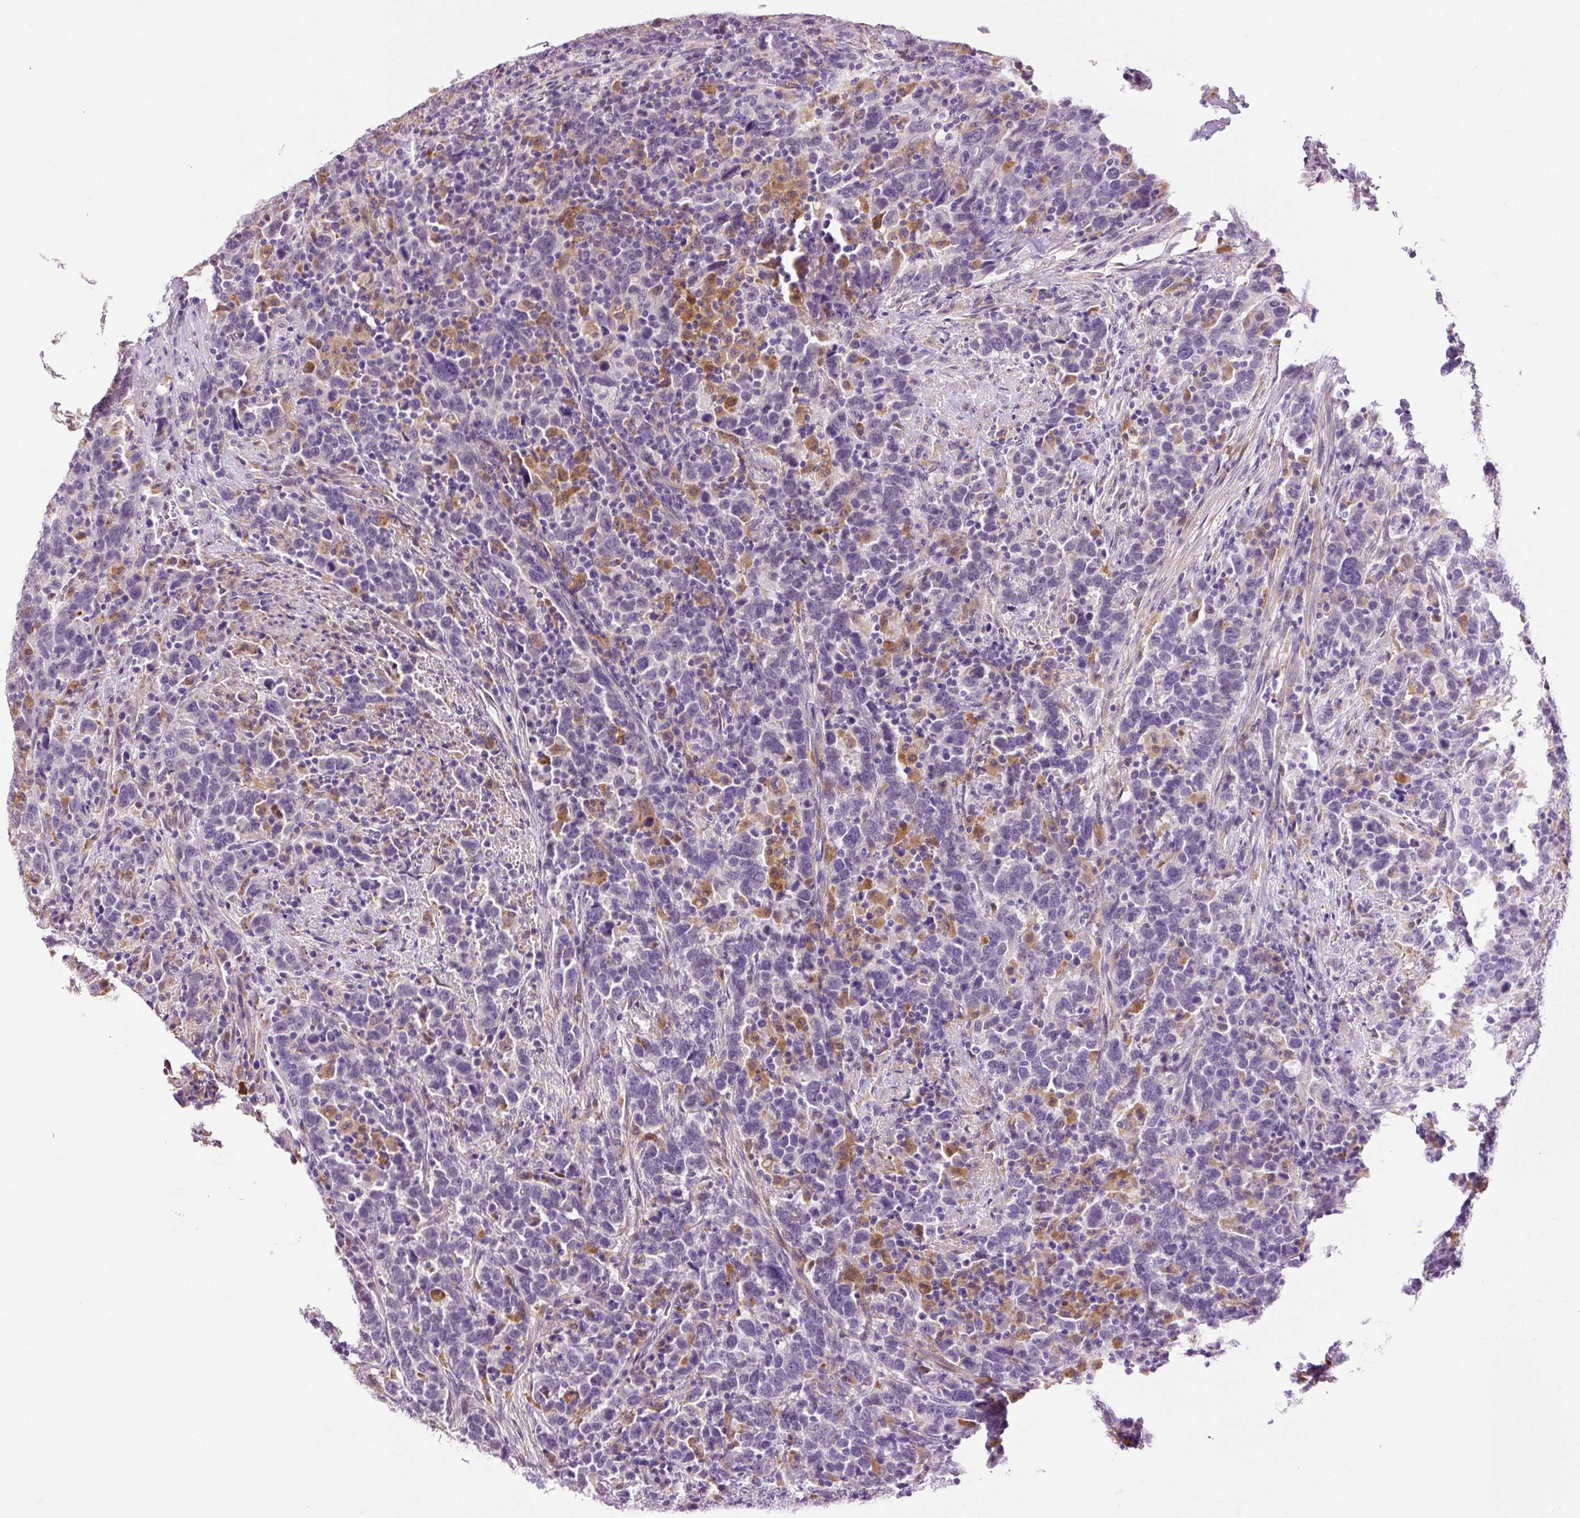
{"staining": {"intensity": "negative", "quantity": "none", "location": "none"}, "tissue": "urothelial cancer", "cell_type": "Tumor cells", "image_type": "cancer", "snomed": [{"axis": "morphology", "description": "Urothelial carcinoma, High grade"}, {"axis": "topography", "description": "Urinary bladder"}], "caption": "DAB immunohistochemical staining of human high-grade urothelial carcinoma shows no significant expression in tumor cells.", "gene": "LY86", "patient": {"sex": "male", "age": 61}}